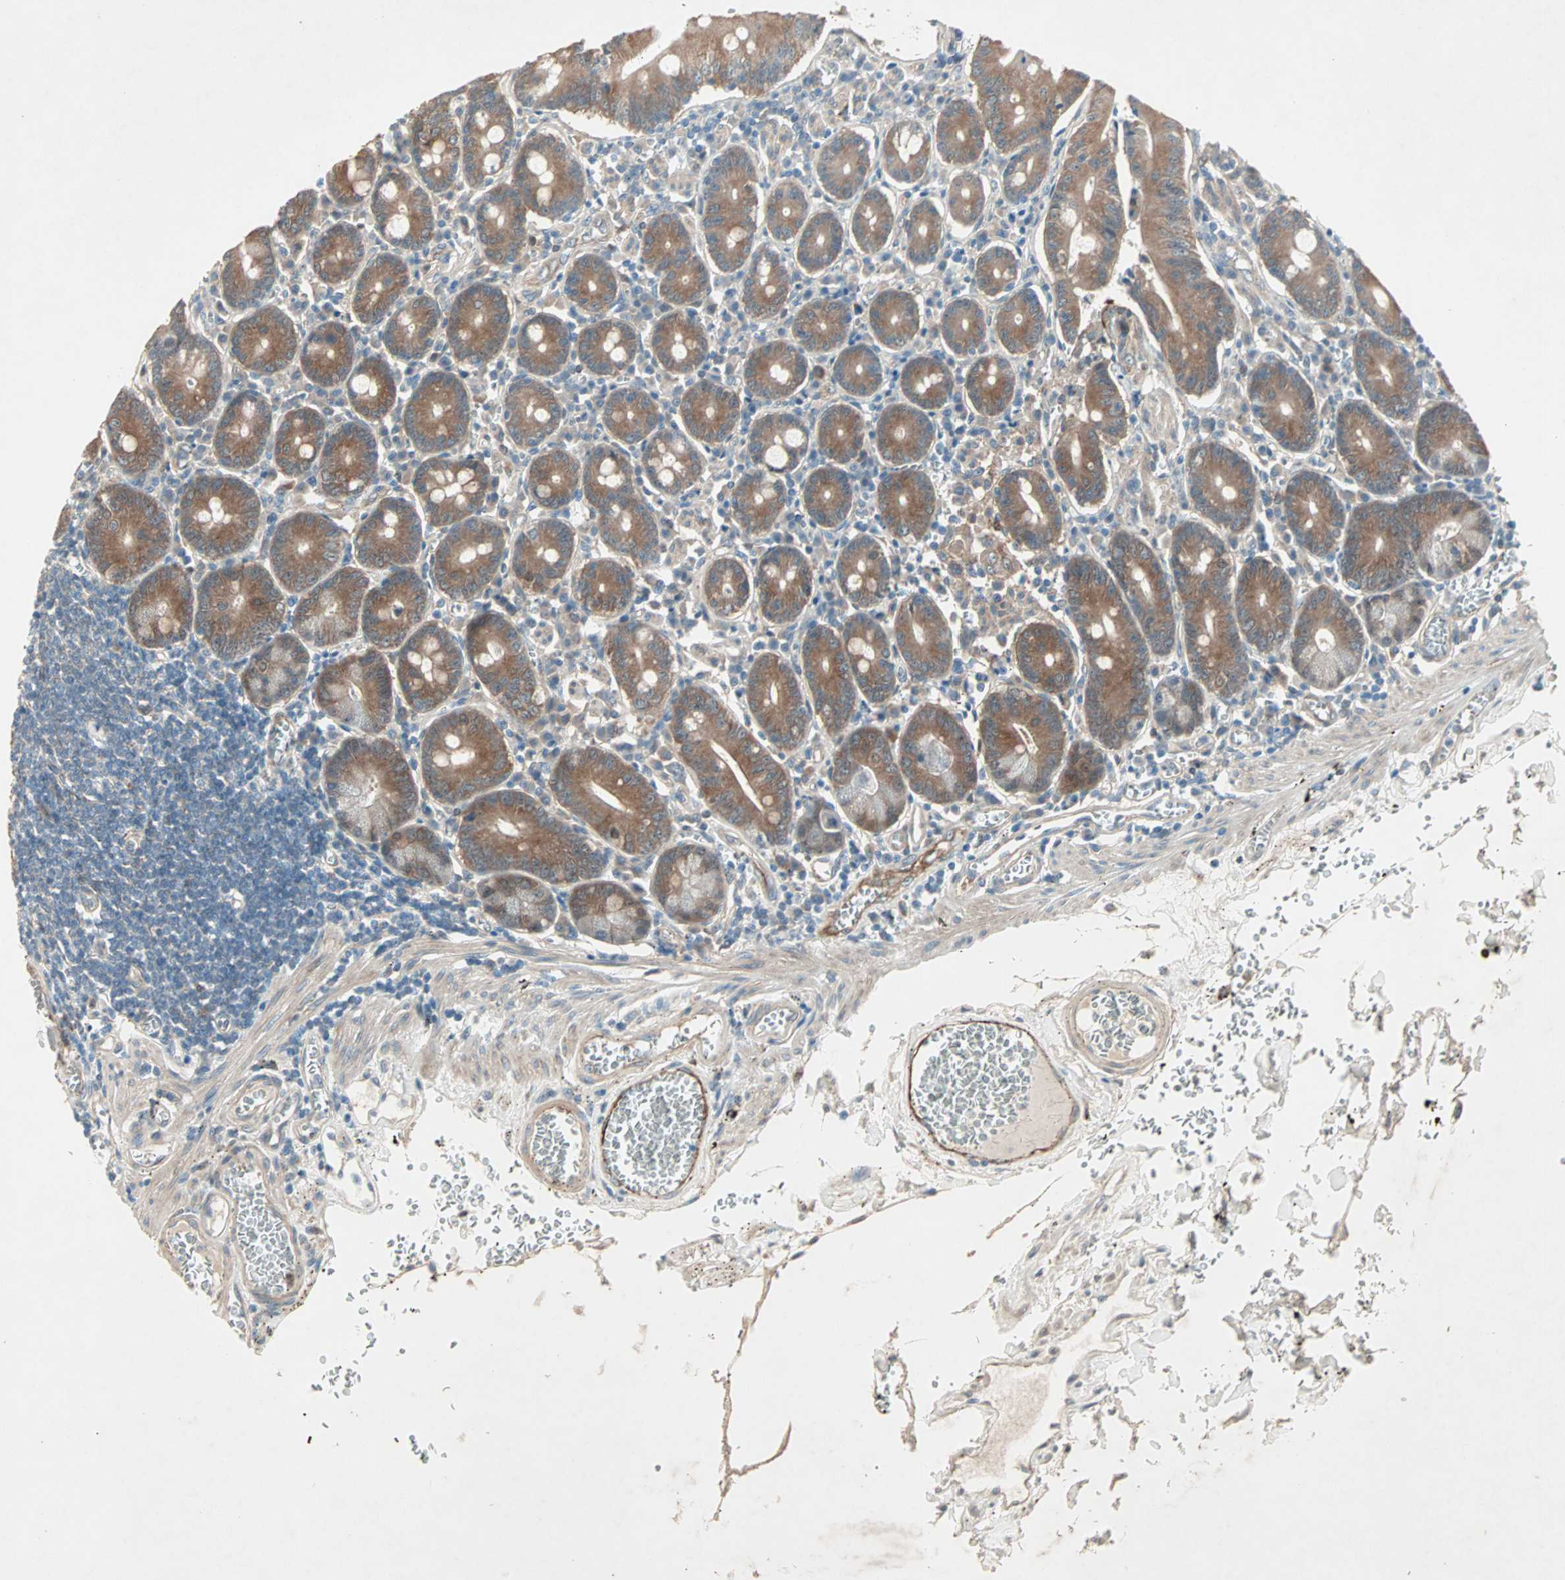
{"staining": {"intensity": "strong", "quantity": ">75%", "location": "cytoplasmic/membranous"}, "tissue": "small intestine", "cell_type": "Glandular cells", "image_type": "normal", "snomed": [{"axis": "morphology", "description": "Normal tissue, NOS"}, {"axis": "topography", "description": "Small intestine"}], "caption": "A high amount of strong cytoplasmic/membranous expression is identified in about >75% of glandular cells in unremarkable small intestine.", "gene": "SDSL", "patient": {"sex": "male", "age": 71}}